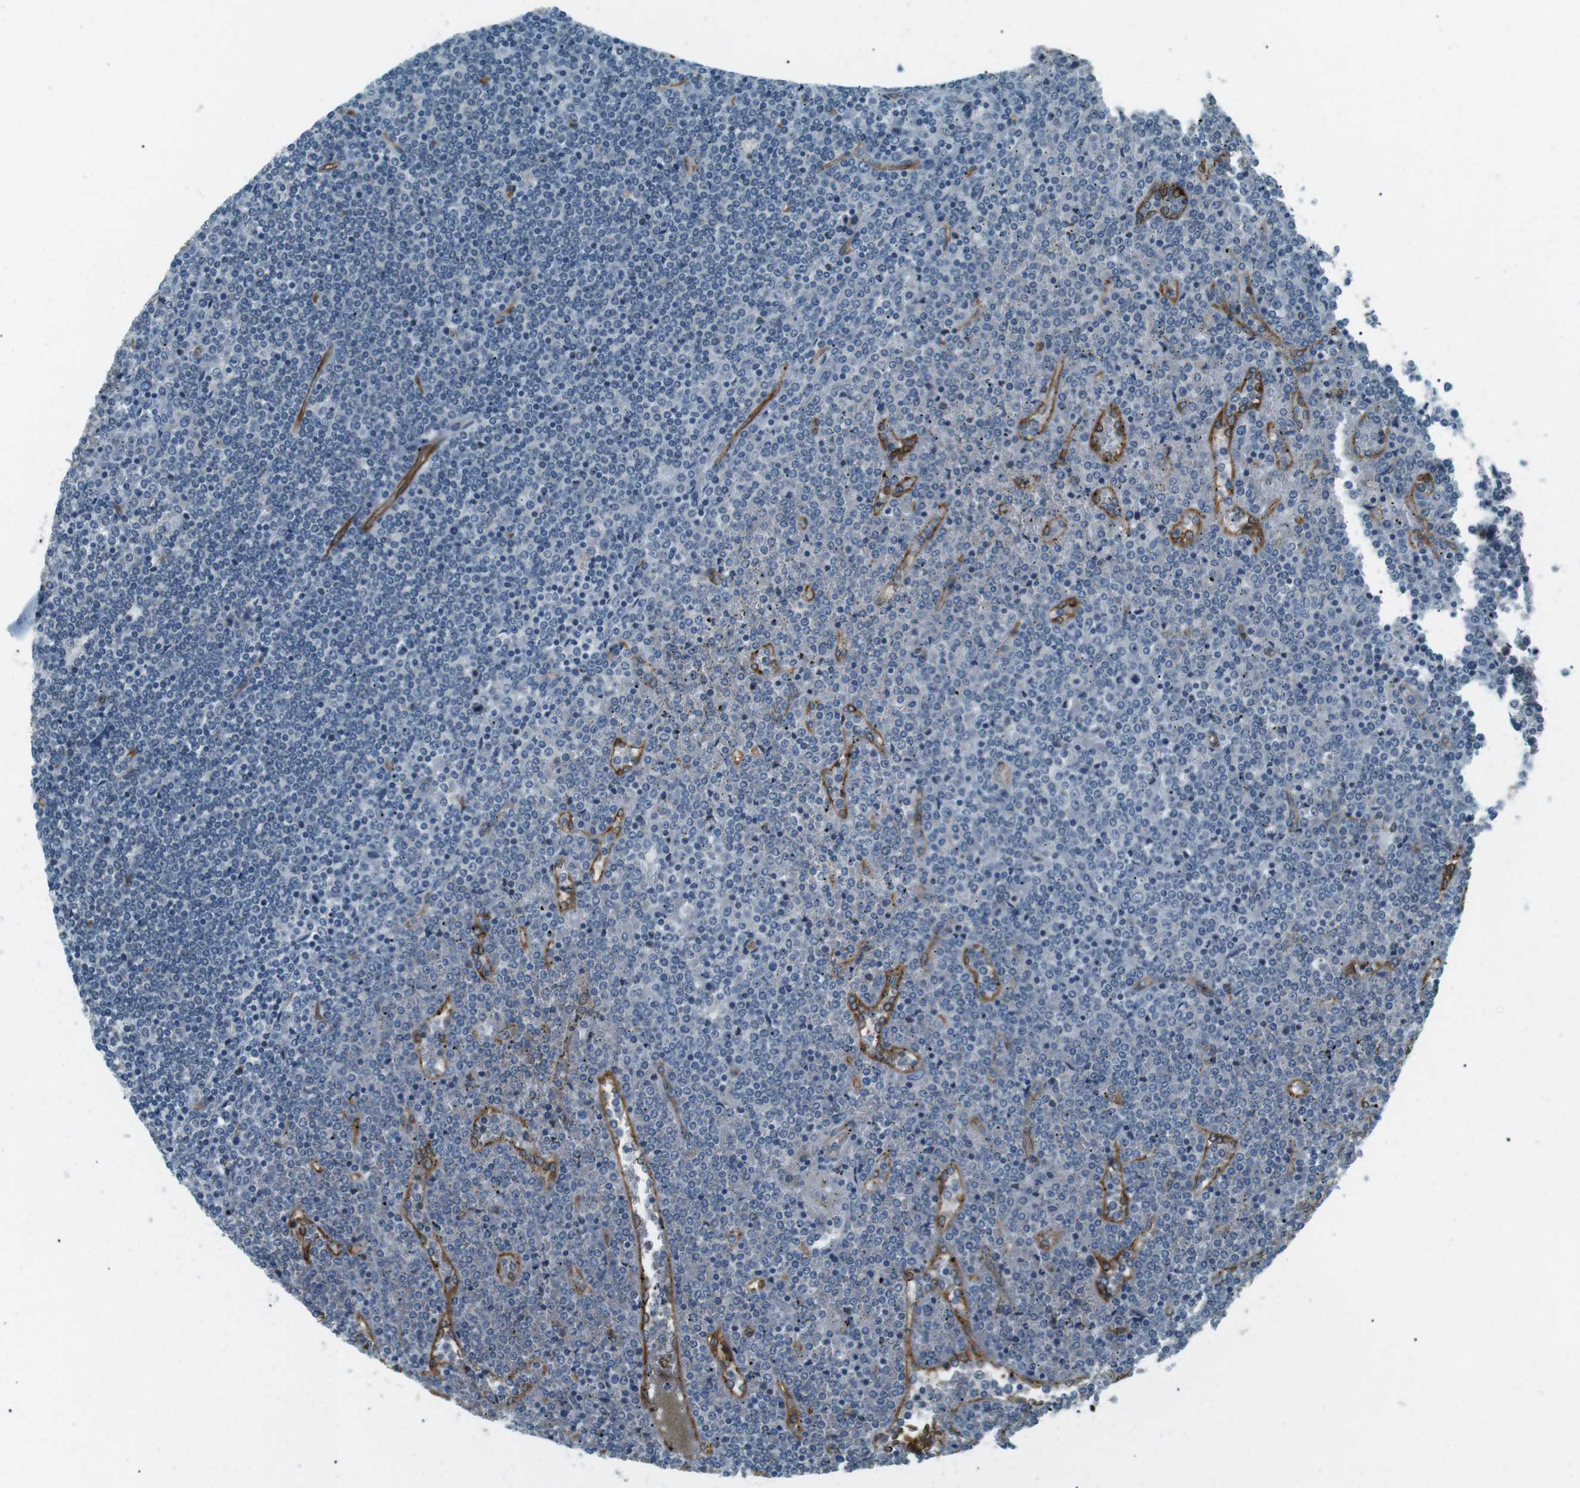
{"staining": {"intensity": "negative", "quantity": "none", "location": "none"}, "tissue": "lymphoma", "cell_type": "Tumor cells", "image_type": "cancer", "snomed": [{"axis": "morphology", "description": "Malignant lymphoma, non-Hodgkin's type, Low grade"}, {"axis": "topography", "description": "Spleen"}], "caption": "An image of lymphoma stained for a protein exhibits no brown staining in tumor cells. The staining is performed using DAB brown chromogen with nuclei counter-stained in using hematoxylin.", "gene": "ODR4", "patient": {"sex": "female", "age": 19}}